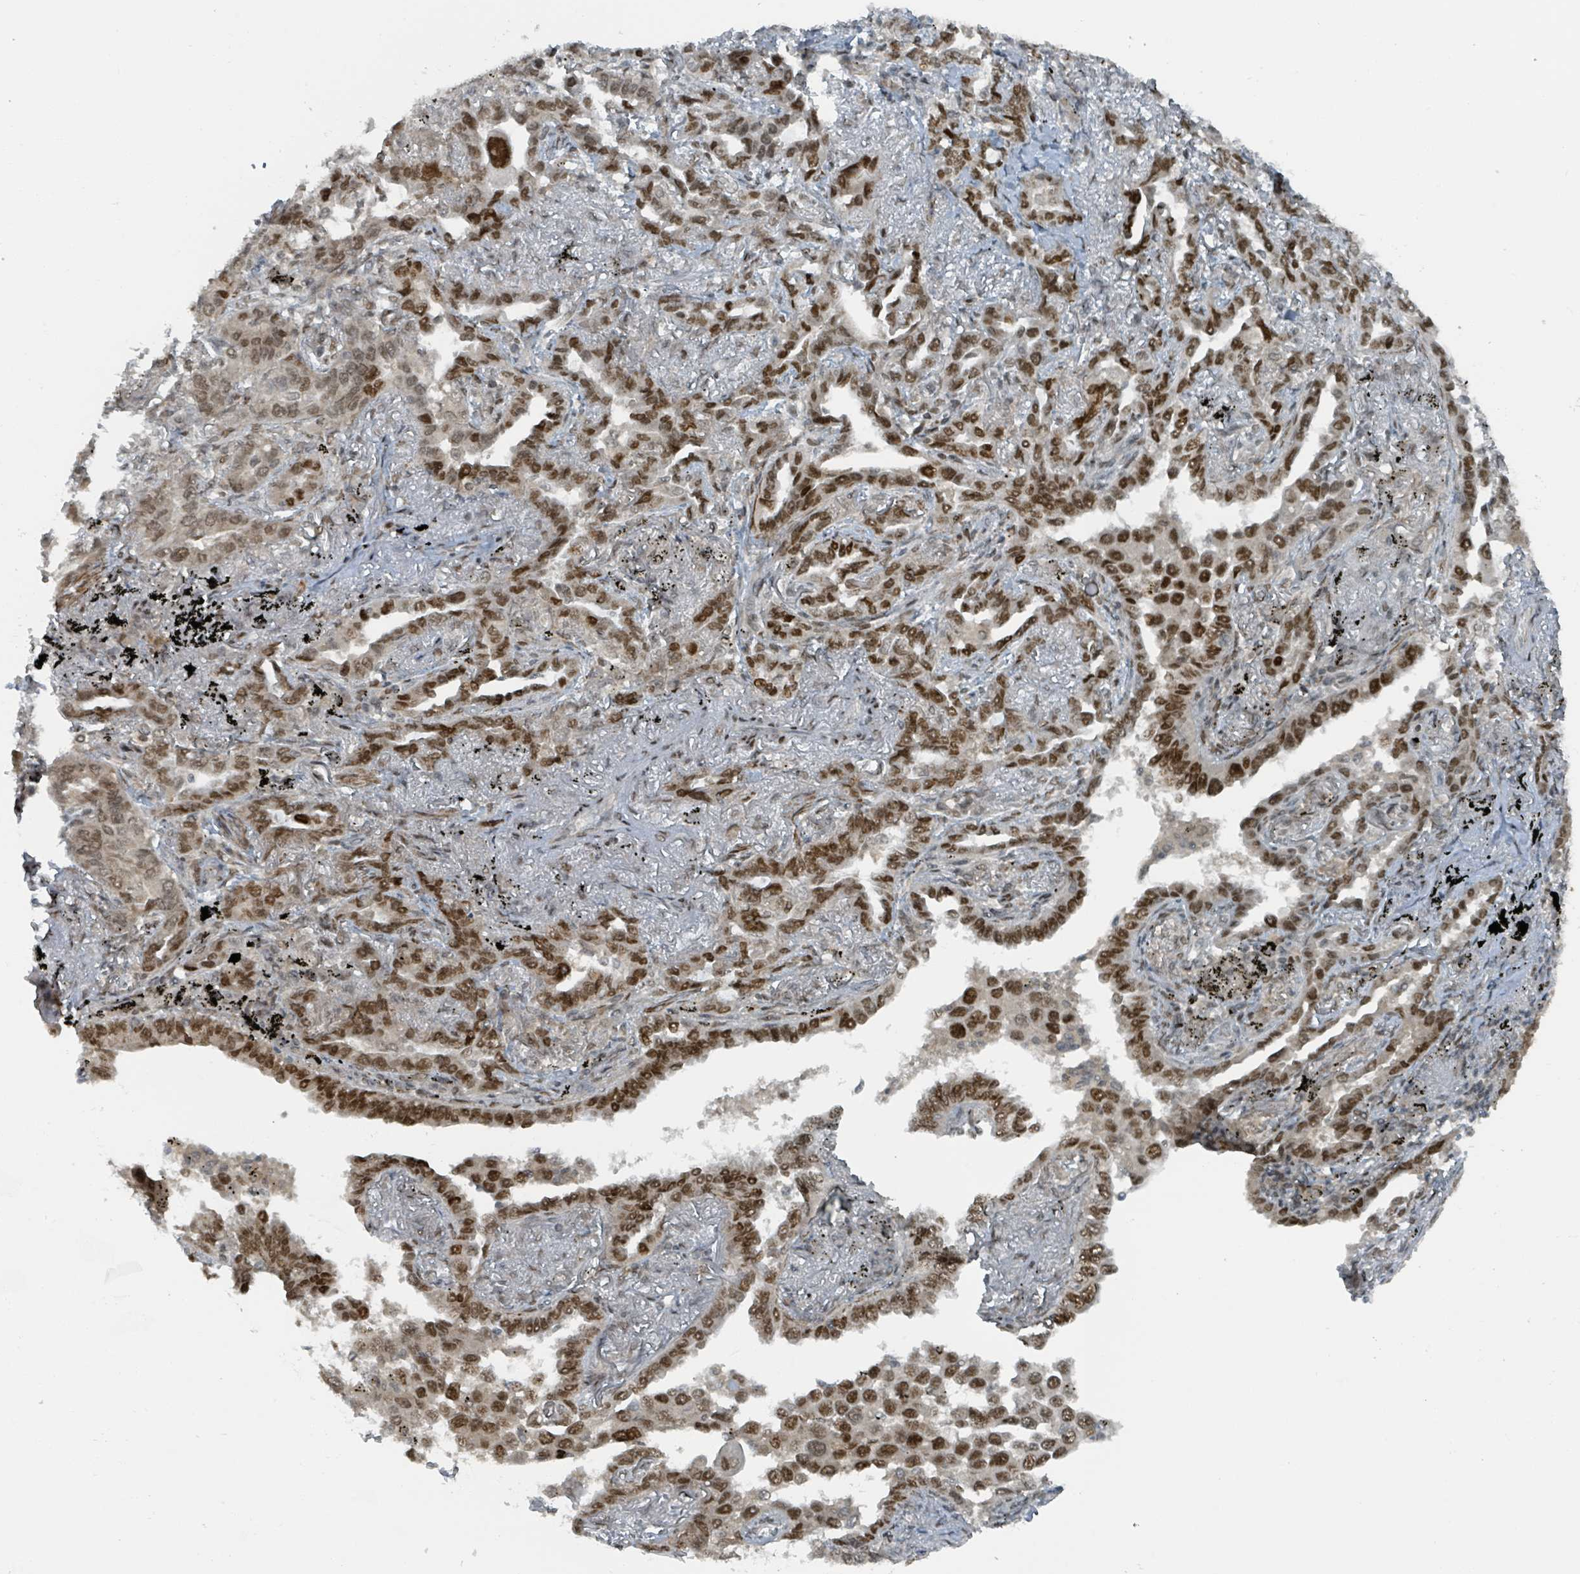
{"staining": {"intensity": "strong", "quantity": ">75%", "location": "nuclear"}, "tissue": "lung cancer", "cell_type": "Tumor cells", "image_type": "cancer", "snomed": [{"axis": "morphology", "description": "Adenocarcinoma, NOS"}, {"axis": "topography", "description": "Lung"}], "caption": "Lung adenocarcinoma stained for a protein (brown) demonstrates strong nuclear positive expression in approximately >75% of tumor cells.", "gene": "PHIP", "patient": {"sex": "male", "age": 67}}